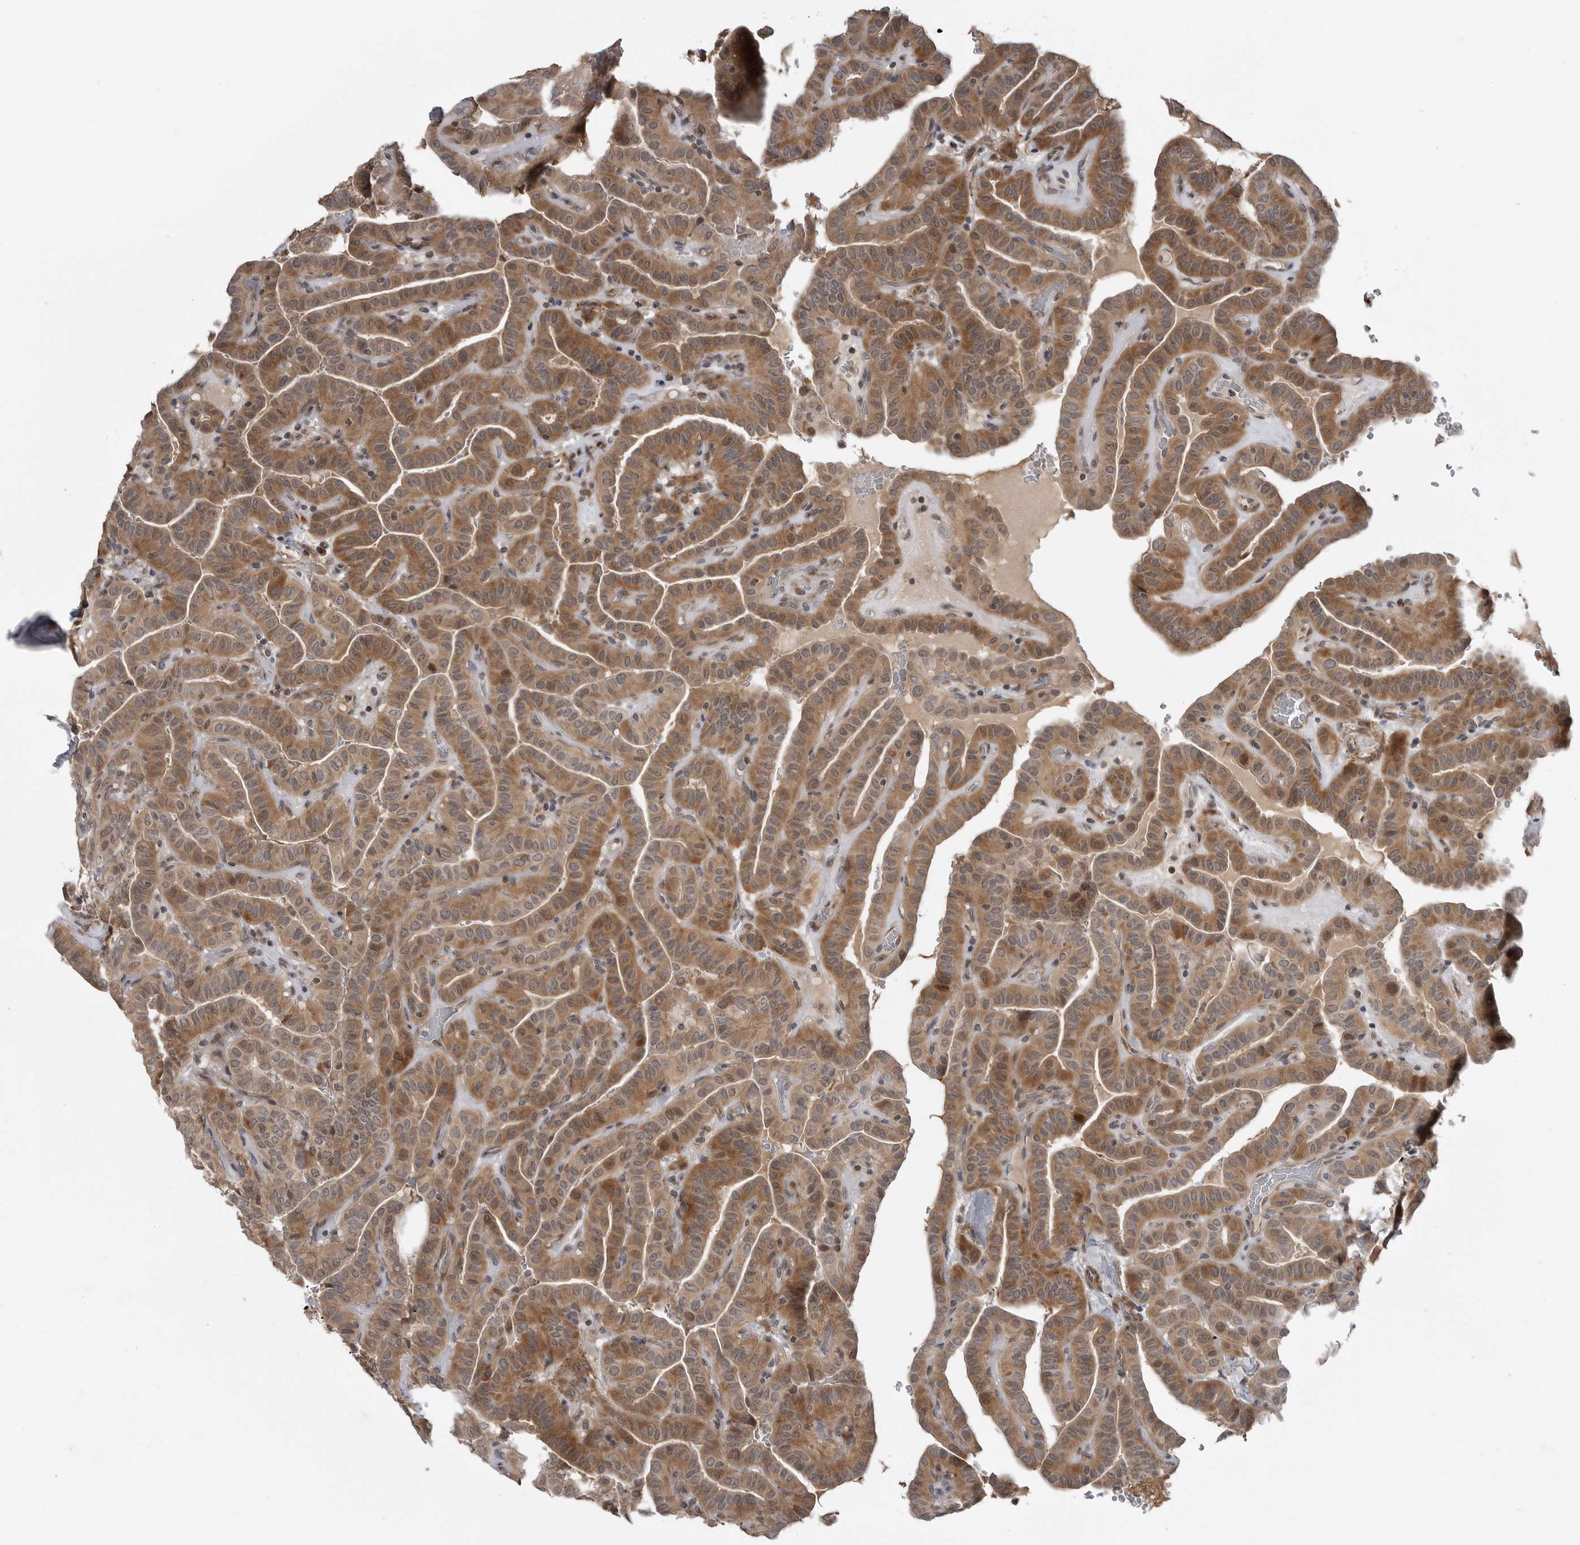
{"staining": {"intensity": "moderate", "quantity": ">75%", "location": "cytoplasmic/membranous"}, "tissue": "thyroid cancer", "cell_type": "Tumor cells", "image_type": "cancer", "snomed": [{"axis": "morphology", "description": "Papillary adenocarcinoma, NOS"}, {"axis": "topography", "description": "Thyroid gland"}], "caption": "High-power microscopy captured an immunohistochemistry (IHC) photomicrograph of thyroid cancer, revealing moderate cytoplasmic/membranous expression in about >75% of tumor cells.", "gene": "FAAP100", "patient": {"sex": "male", "age": 77}}